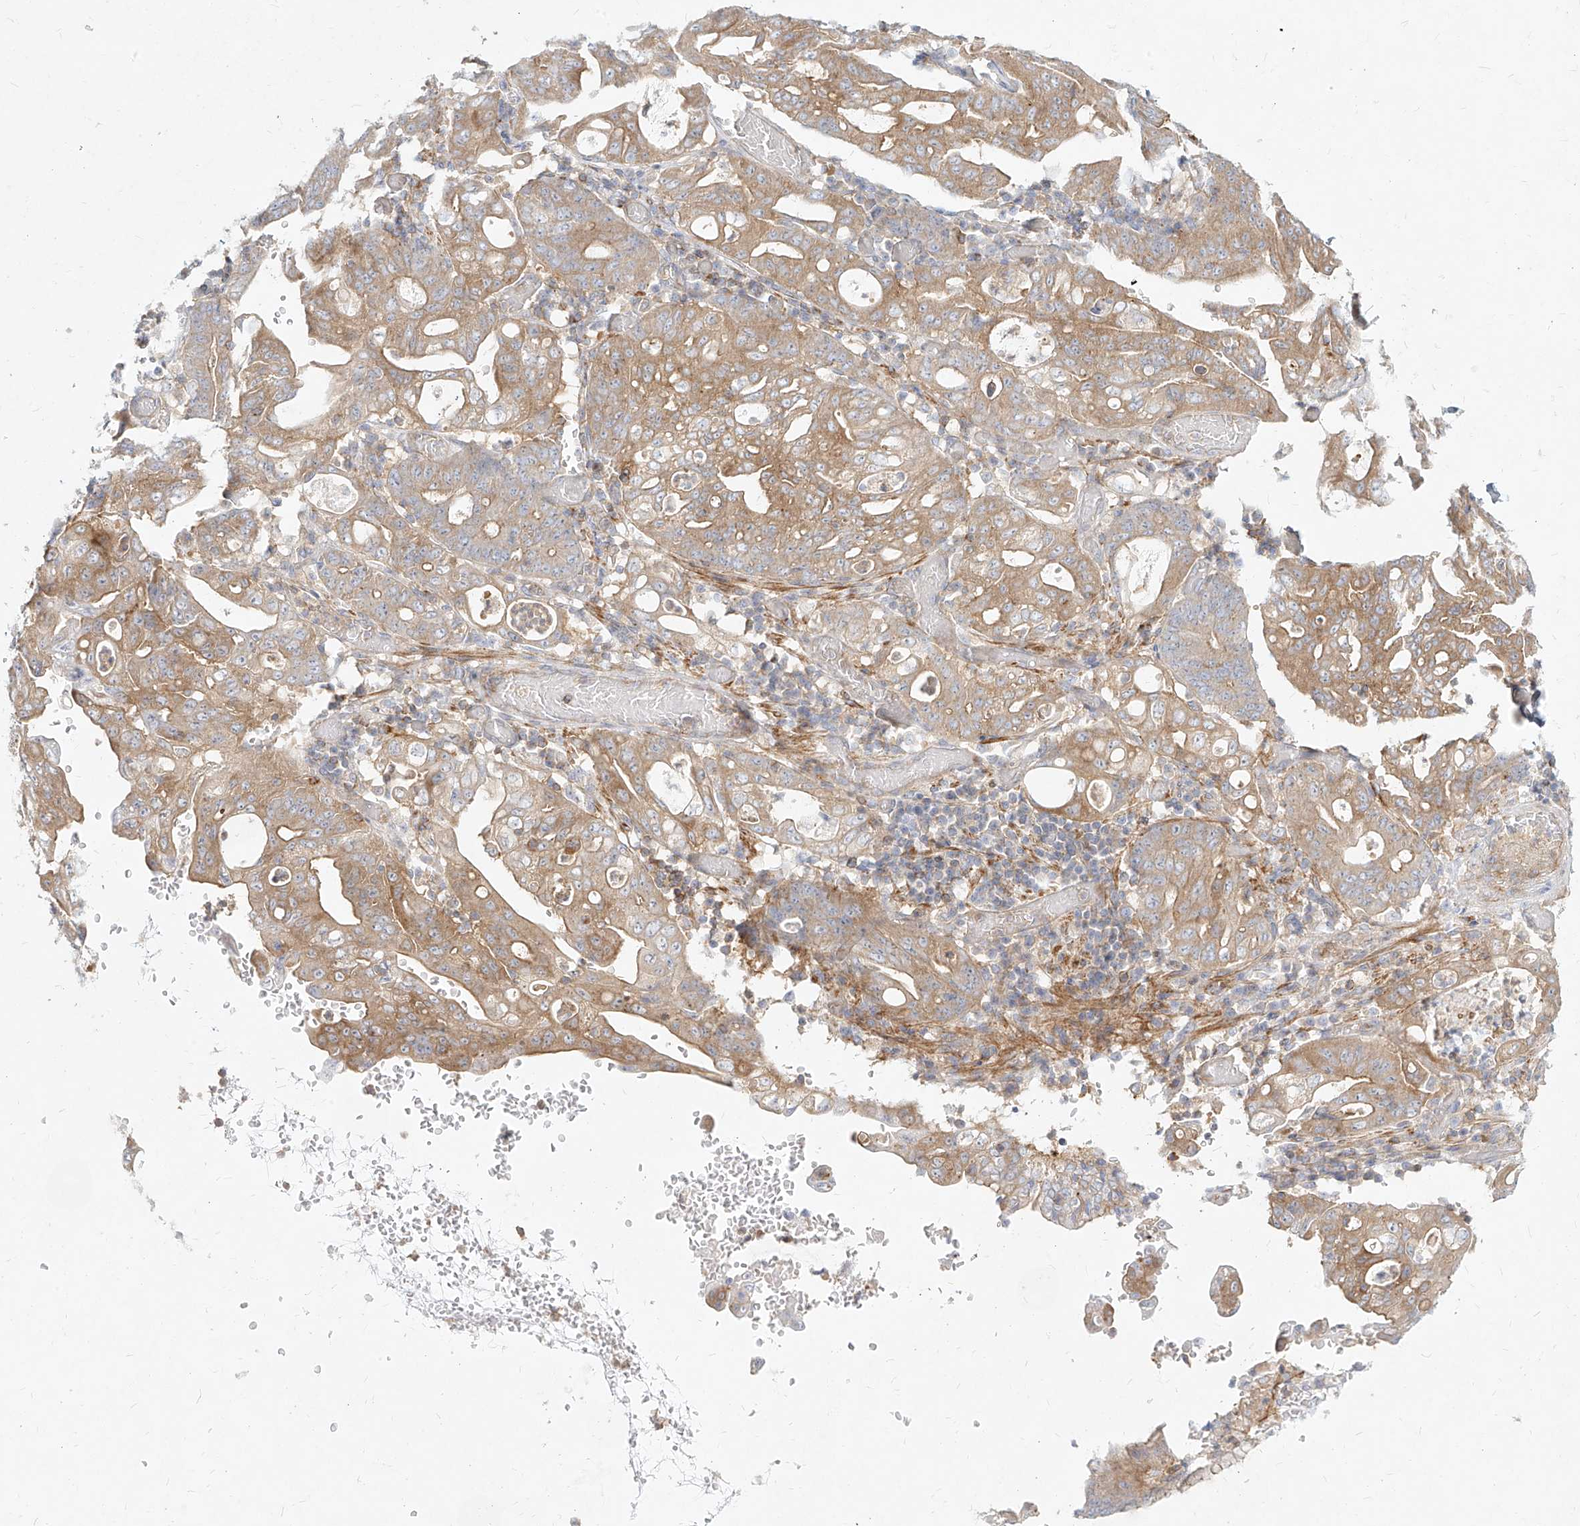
{"staining": {"intensity": "moderate", "quantity": ">75%", "location": "cytoplasmic/membranous"}, "tissue": "stomach cancer", "cell_type": "Tumor cells", "image_type": "cancer", "snomed": [{"axis": "morphology", "description": "Adenocarcinoma, NOS"}, {"axis": "topography", "description": "Stomach"}], "caption": "Adenocarcinoma (stomach) stained for a protein (brown) displays moderate cytoplasmic/membranous positive positivity in approximately >75% of tumor cells.", "gene": "SLC2A12", "patient": {"sex": "female", "age": 73}}